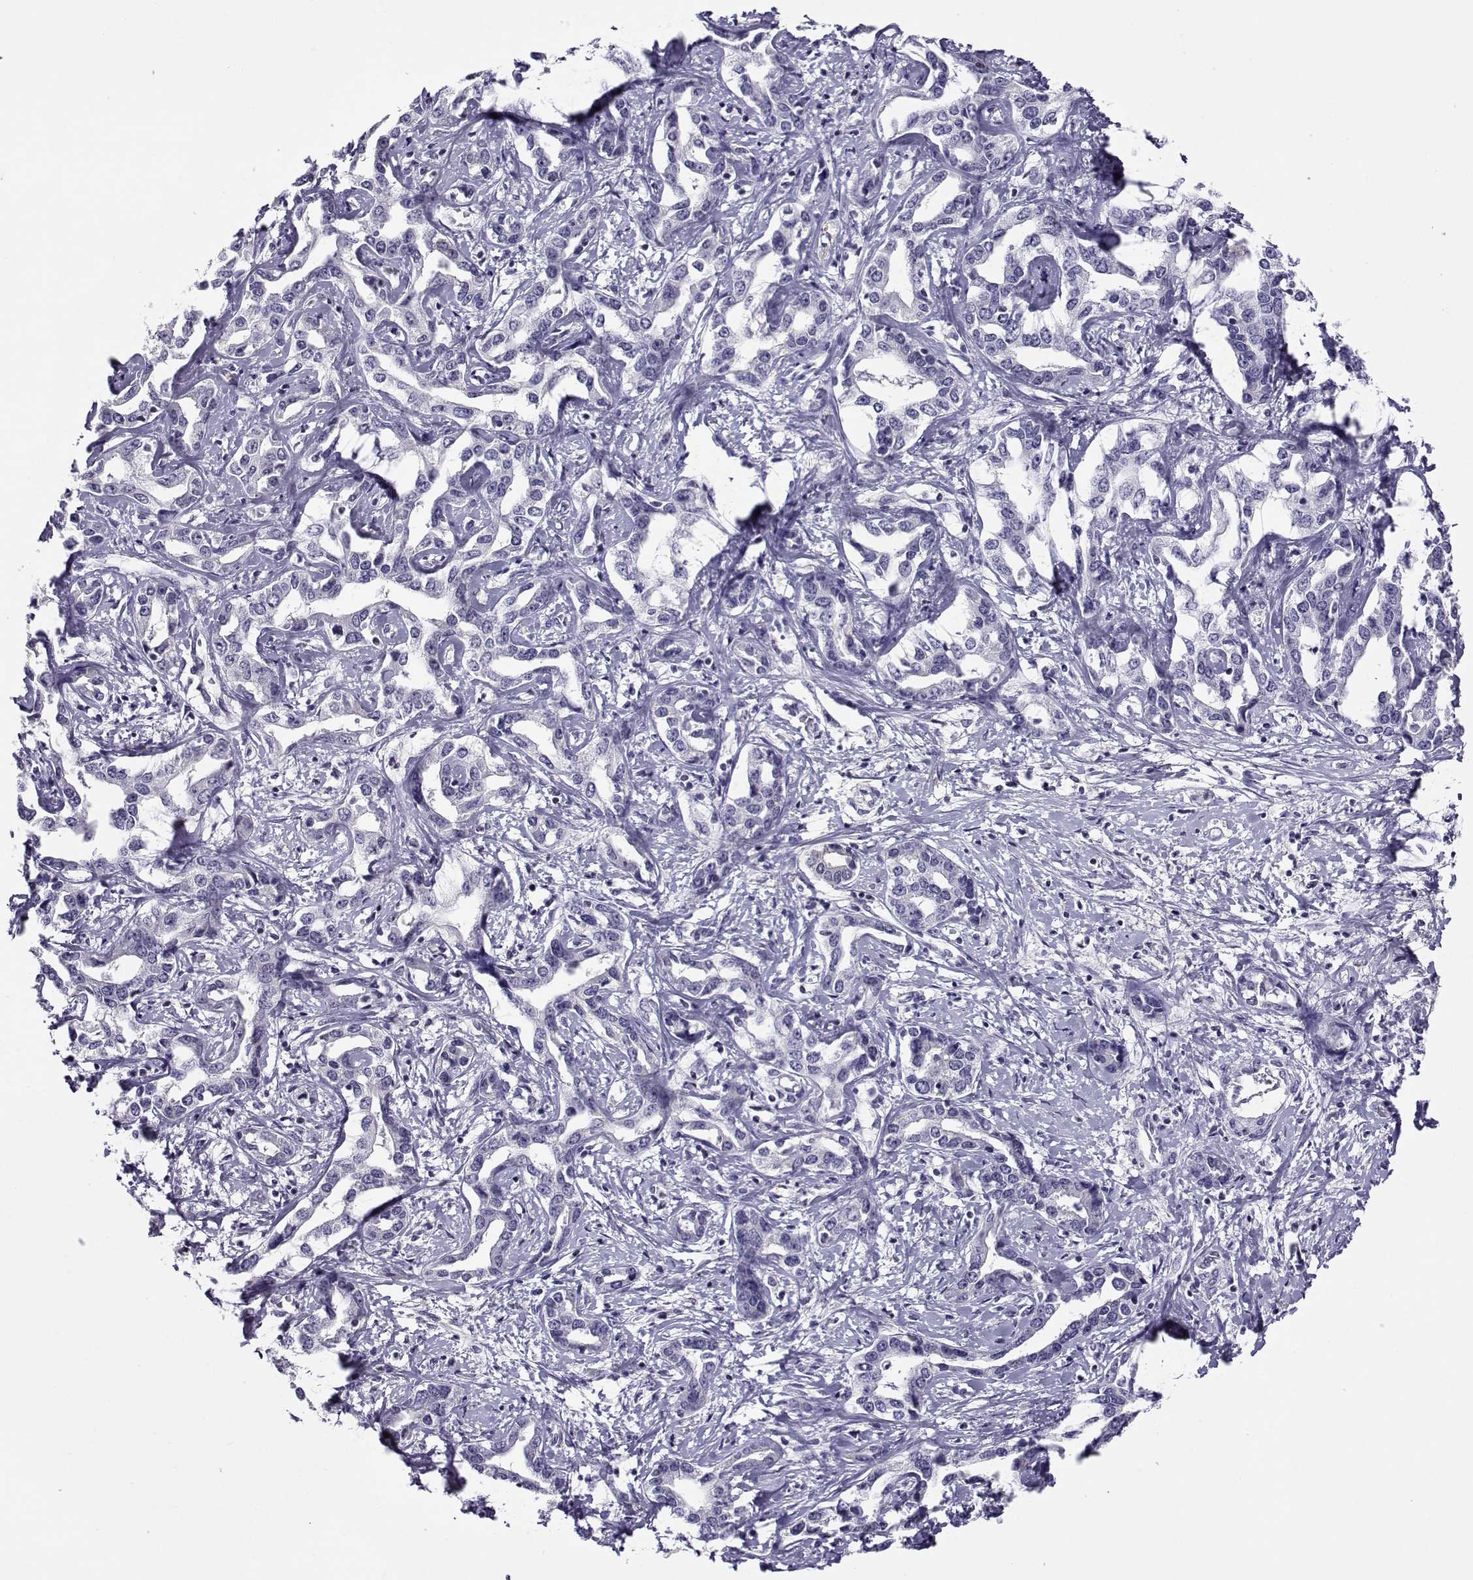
{"staining": {"intensity": "negative", "quantity": "none", "location": "none"}, "tissue": "liver cancer", "cell_type": "Tumor cells", "image_type": "cancer", "snomed": [{"axis": "morphology", "description": "Cholangiocarcinoma"}, {"axis": "topography", "description": "Liver"}], "caption": "Cholangiocarcinoma (liver) was stained to show a protein in brown. There is no significant expression in tumor cells.", "gene": "FEZF1", "patient": {"sex": "male", "age": 59}}